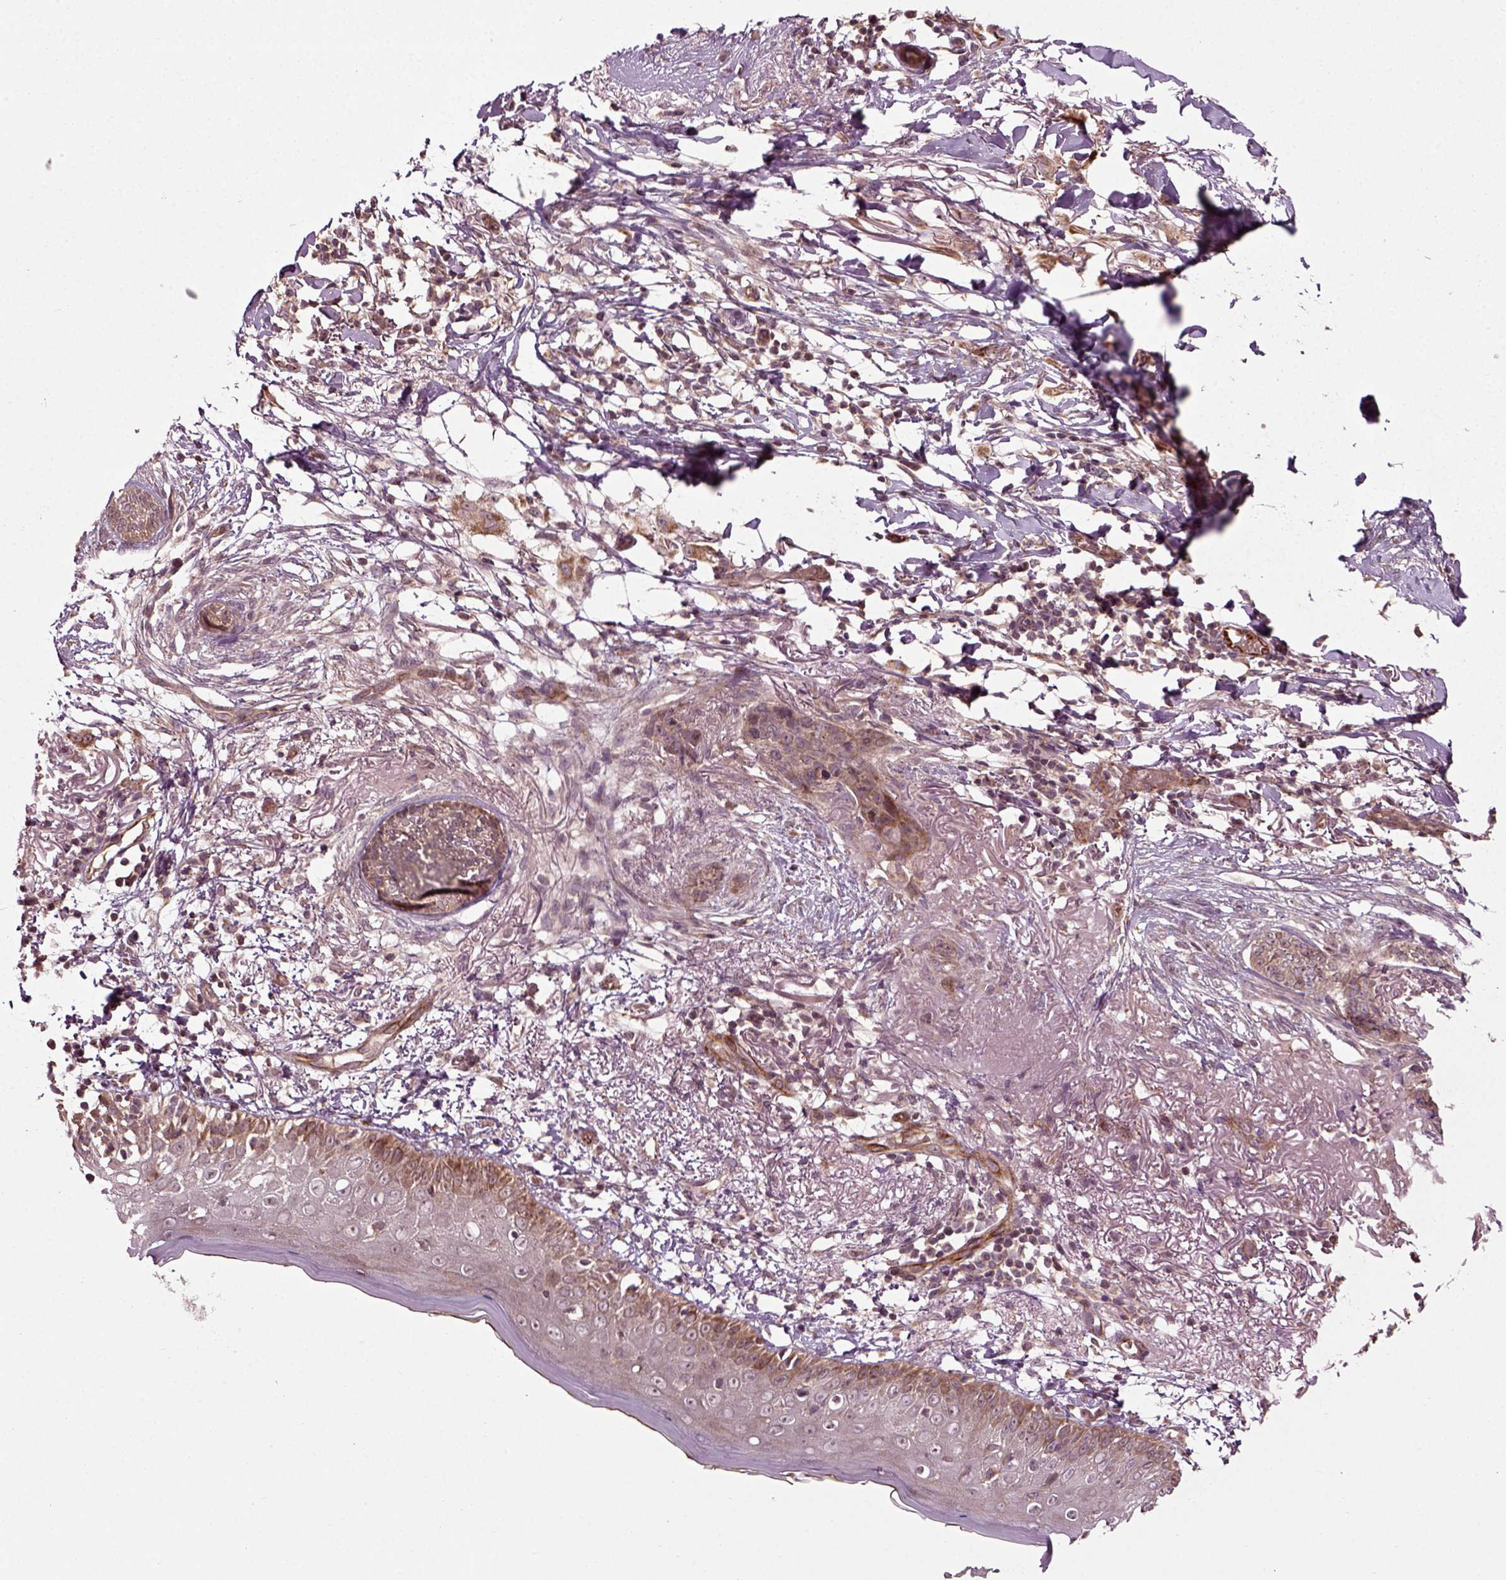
{"staining": {"intensity": "weak", "quantity": "25%-75%", "location": "cytoplasmic/membranous"}, "tissue": "skin cancer", "cell_type": "Tumor cells", "image_type": "cancer", "snomed": [{"axis": "morphology", "description": "Normal tissue, NOS"}, {"axis": "morphology", "description": "Basal cell carcinoma"}, {"axis": "topography", "description": "Skin"}], "caption": "Brown immunohistochemical staining in basal cell carcinoma (skin) demonstrates weak cytoplasmic/membranous positivity in approximately 25%-75% of tumor cells. Nuclei are stained in blue.", "gene": "PLCD3", "patient": {"sex": "male", "age": 84}}